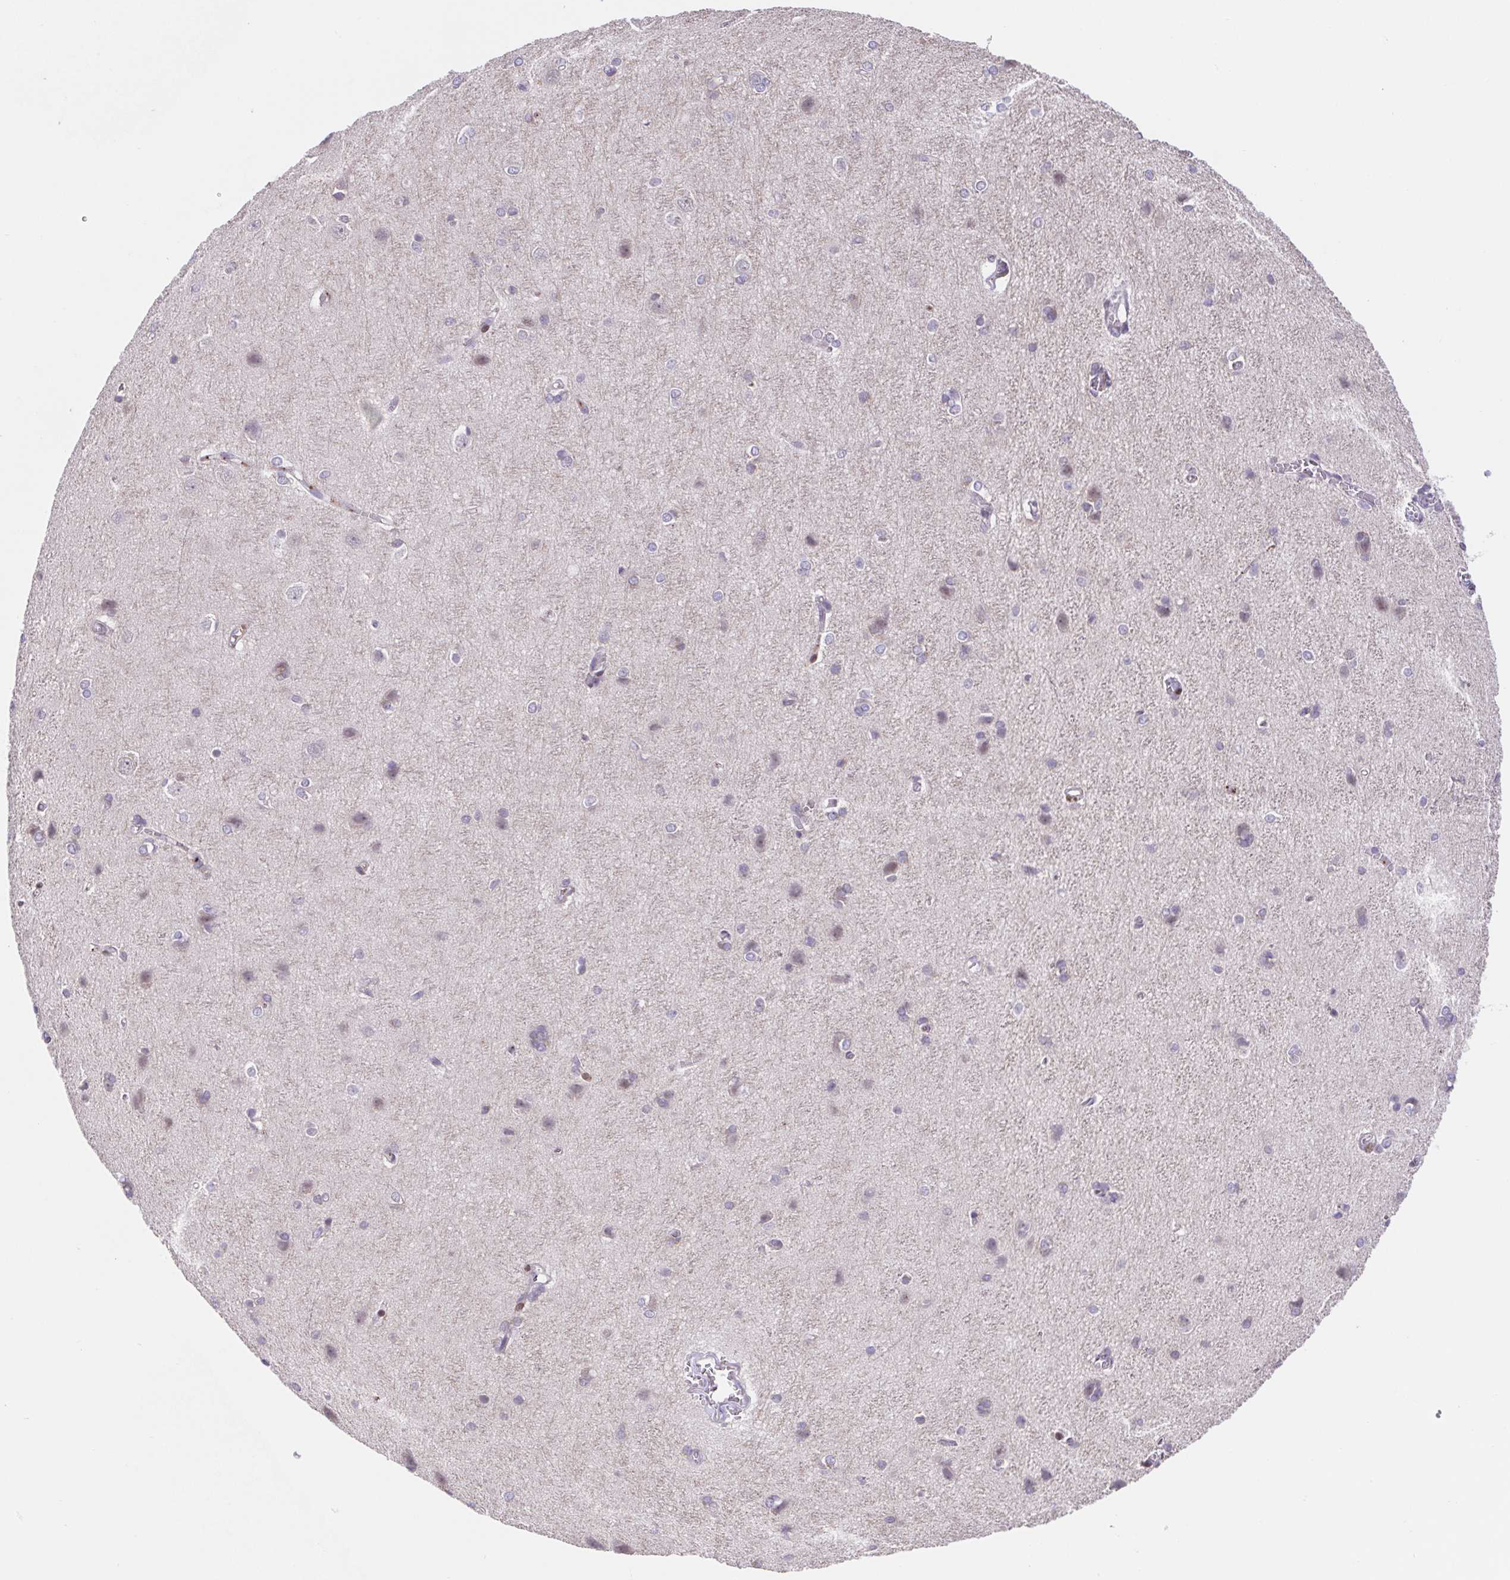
{"staining": {"intensity": "negative", "quantity": "none", "location": "none"}, "tissue": "cerebral cortex", "cell_type": "Endothelial cells", "image_type": "normal", "snomed": [{"axis": "morphology", "description": "Normal tissue, NOS"}, {"axis": "topography", "description": "Cerebral cortex"}], "caption": "The immunohistochemistry (IHC) photomicrograph has no significant positivity in endothelial cells of cerebral cortex. (DAB (3,3'-diaminobenzidine) IHC, high magnification).", "gene": "TPRG1", "patient": {"sex": "male", "age": 37}}